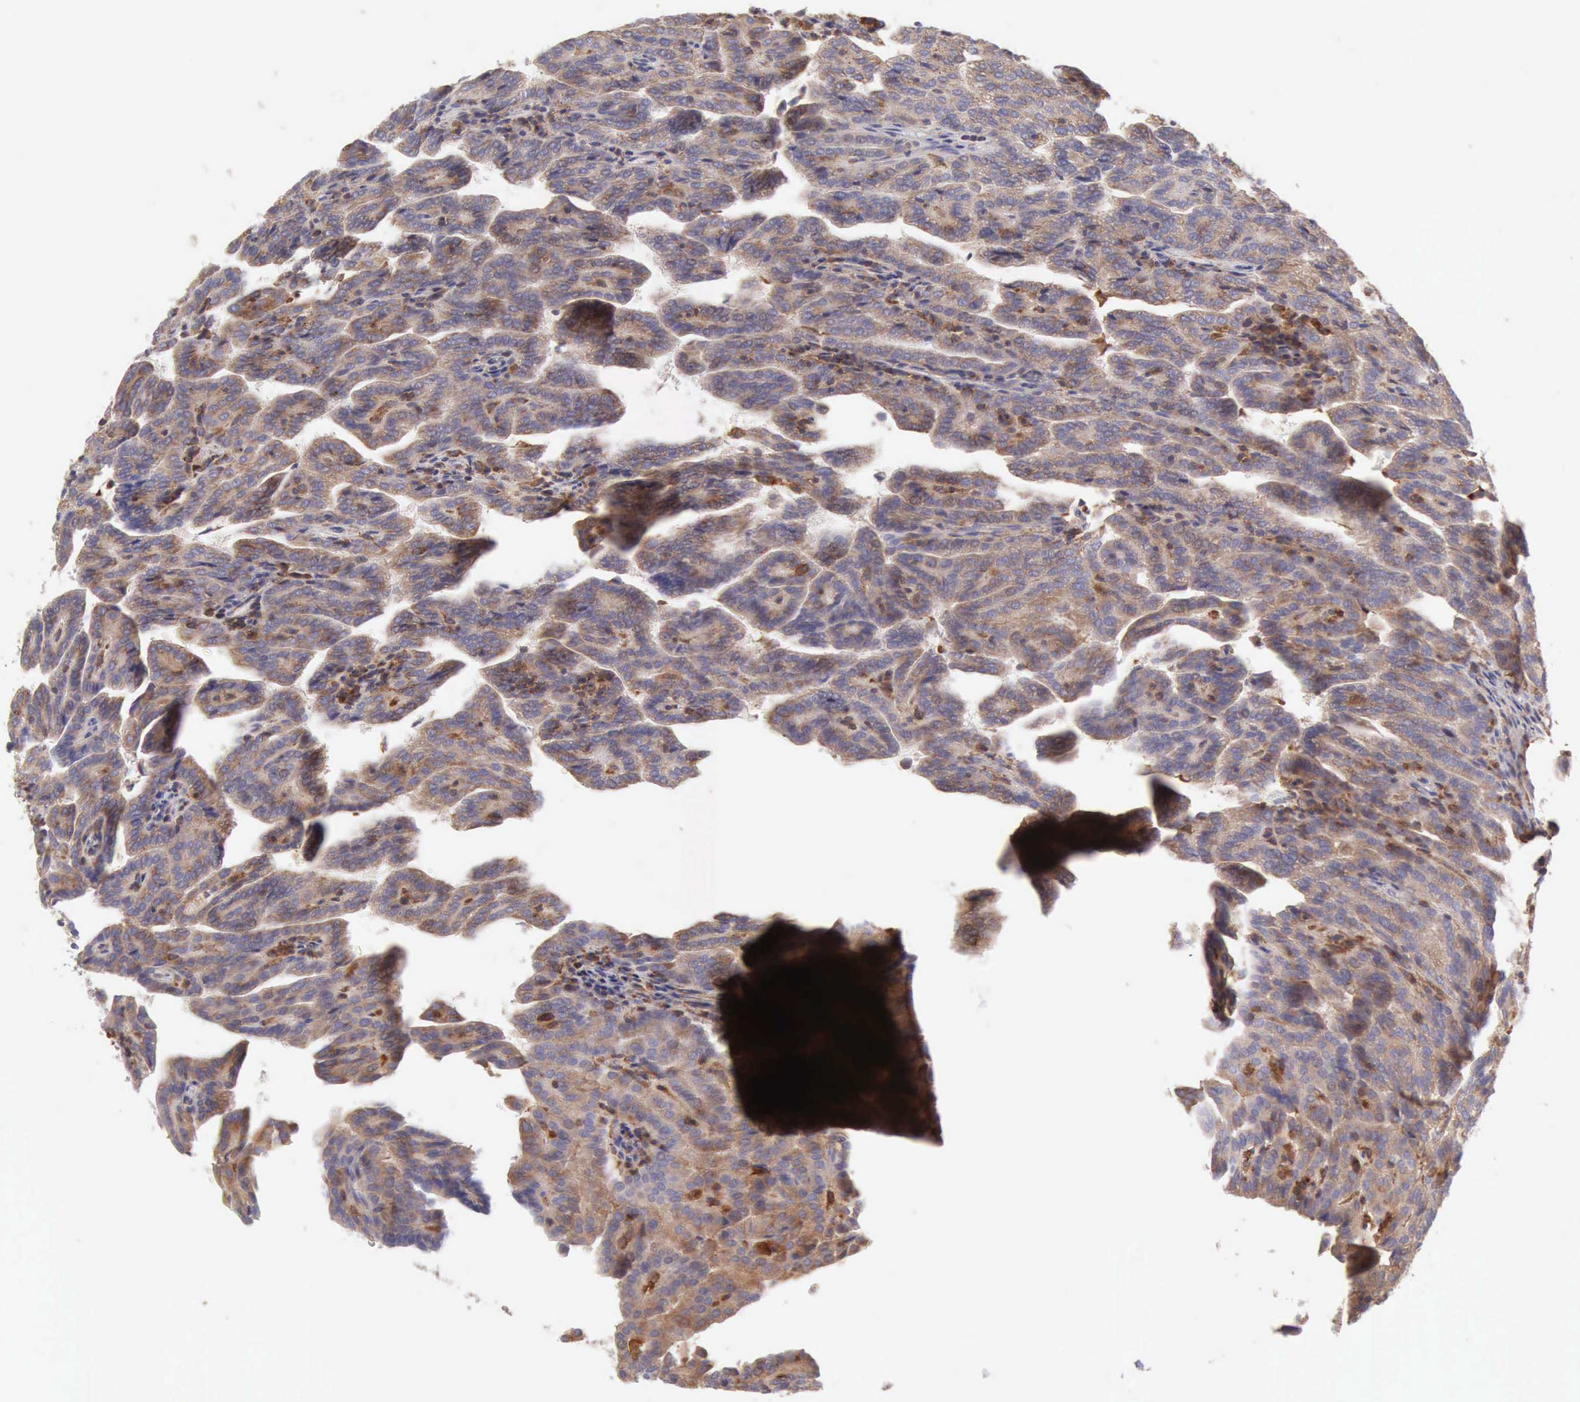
{"staining": {"intensity": "weak", "quantity": "25%-75%", "location": "cytoplasmic/membranous"}, "tissue": "renal cancer", "cell_type": "Tumor cells", "image_type": "cancer", "snomed": [{"axis": "morphology", "description": "Adenocarcinoma, NOS"}, {"axis": "topography", "description": "Kidney"}], "caption": "This micrograph displays immunohistochemistry staining of human renal cancer (adenocarcinoma), with low weak cytoplasmic/membranous positivity in approximately 25%-75% of tumor cells.", "gene": "ARHGAP4", "patient": {"sex": "male", "age": 61}}